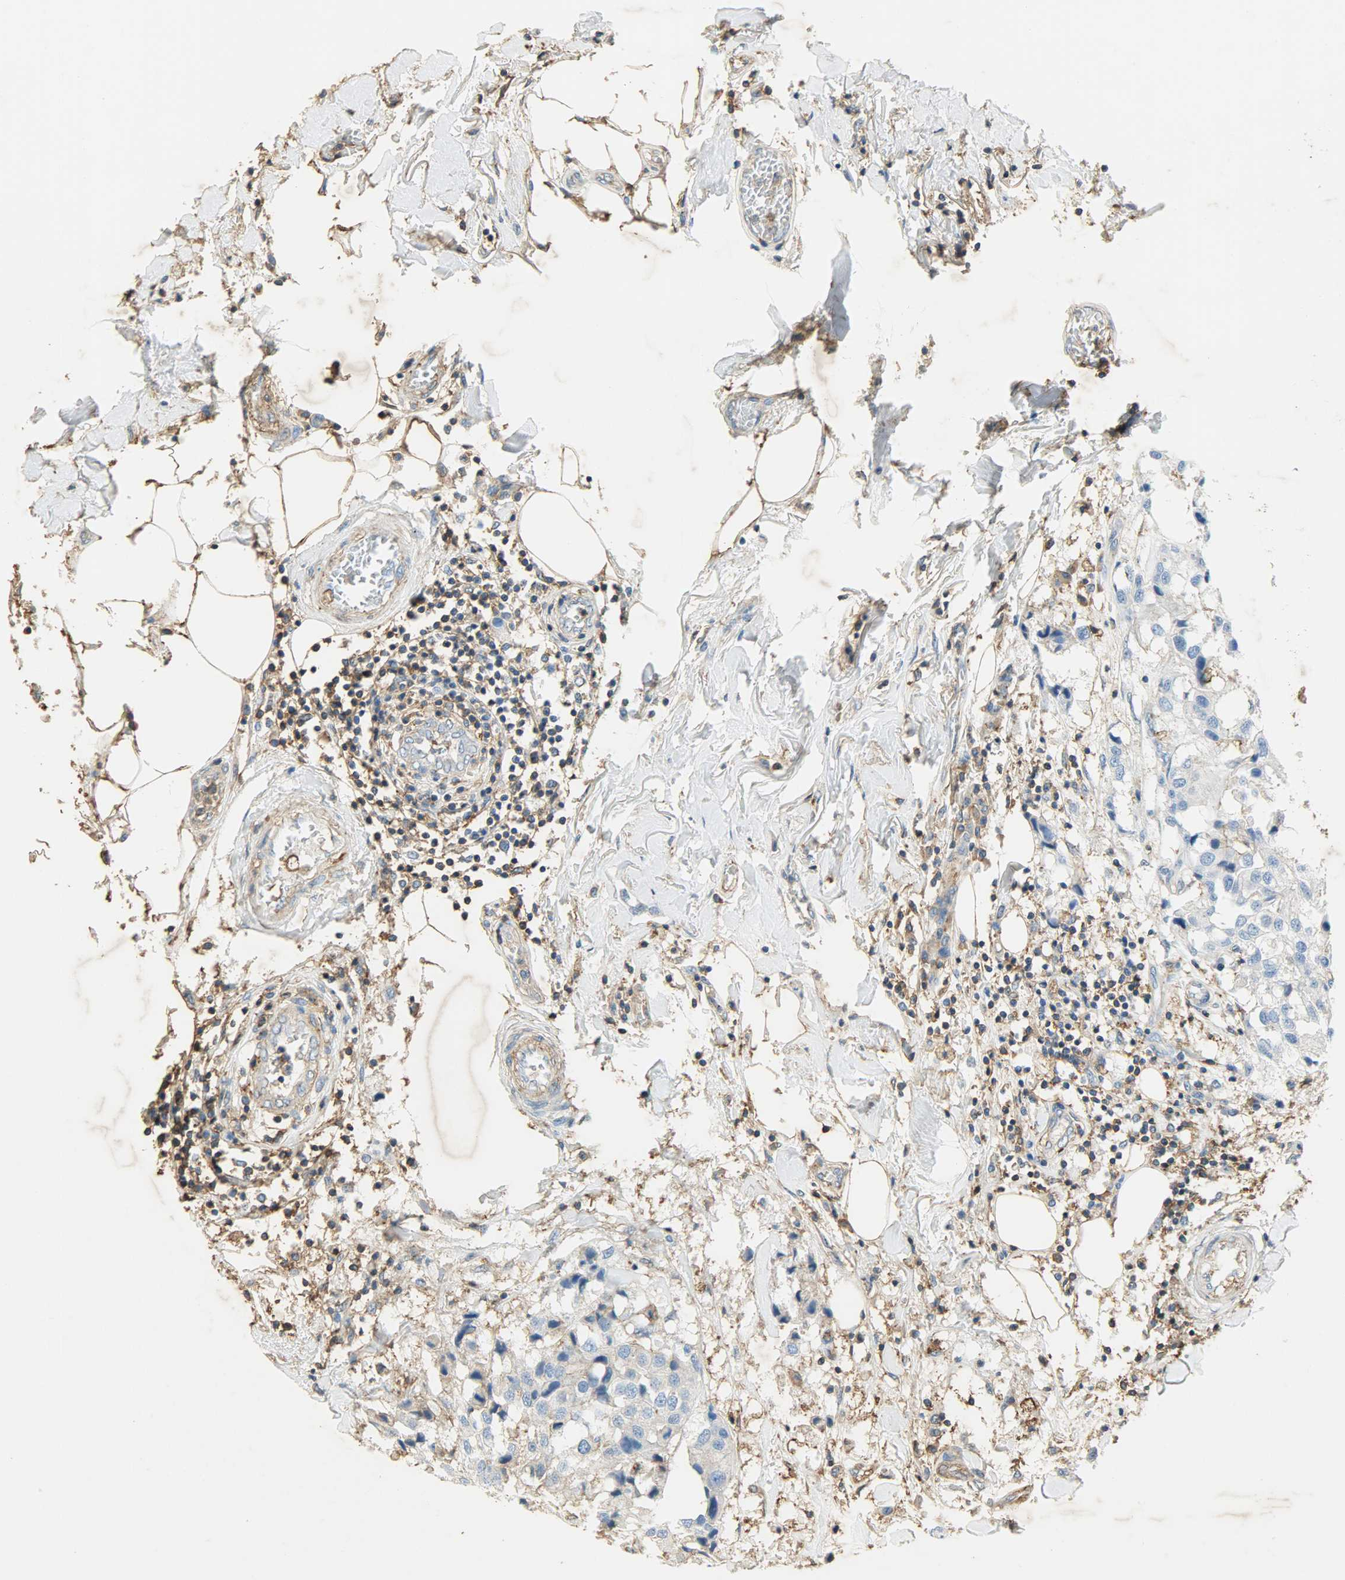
{"staining": {"intensity": "negative", "quantity": "none", "location": "none"}, "tissue": "breast cancer", "cell_type": "Tumor cells", "image_type": "cancer", "snomed": [{"axis": "morphology", "description": "Duct carcinoma"}, {"axis": "topography", "description": "Breast"}], "caption": "This is an immunohistochemistry (IHC) image of breast infiltrating ductal carcinoma. There is no positivity in tumor cells.", "gene": "ANXA6", "patient": {"sex": "female", "age": 80}}